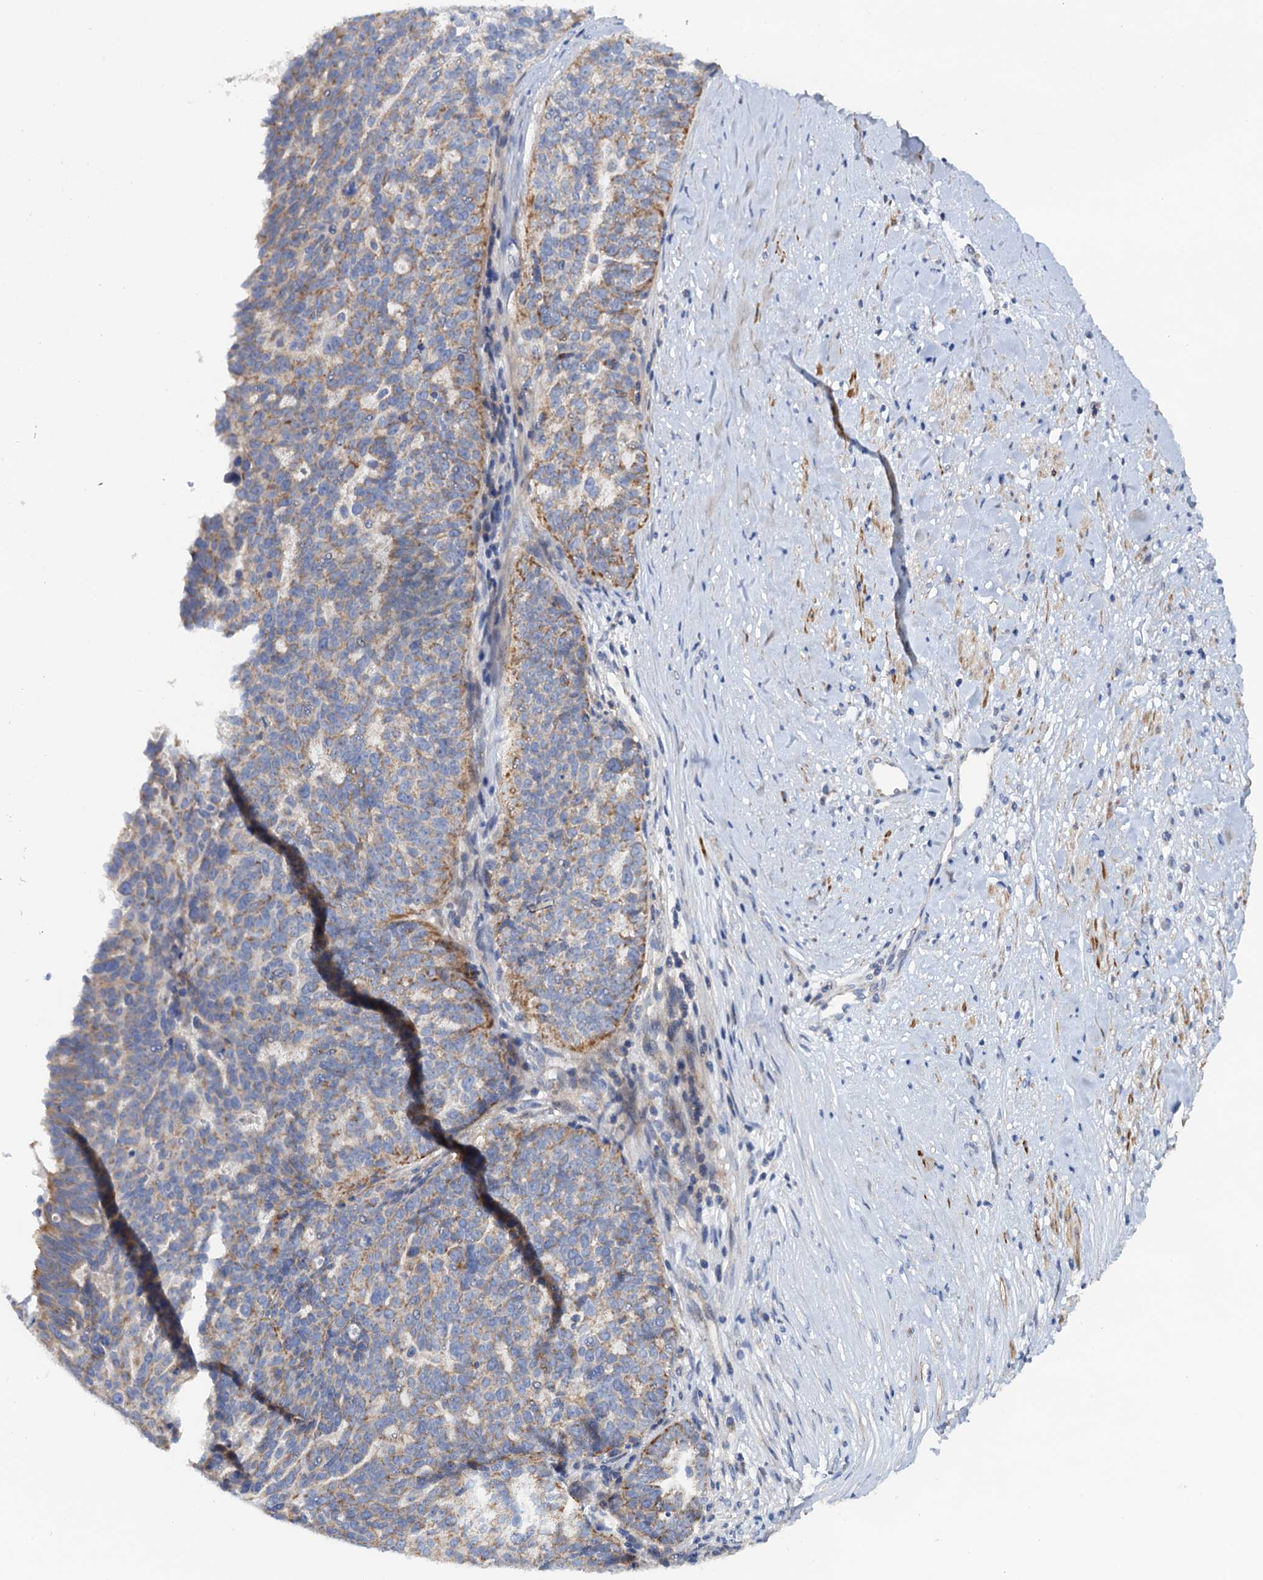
{"staining": {"intensity": "moderate", "quantity": "<25%", "location": "cytoplasmic/membranous"}, "tissue": "ovarian cancer", "cell_type": "Tumor cells", "image_type": "cancer", "snomed": [{"axis": "morphology", "description": "Cystadenocarcinoma, serous, NOS"}, {"axis": "topography", "description": "Ovary"}], "caption": "Immunohistochemistry photomicrograph of neoplastic tissue: ovarian serous cystadenocarcinoma stained using immunohistochemistry shows low levels of moderate protein expression localized specifically in the cytoplasmic/membranous of tumor cells, appearing as a cytoplasmic/membranous brown color.", "gene": "MRPL48", "patient": {"sex": "female", "age": 59}}